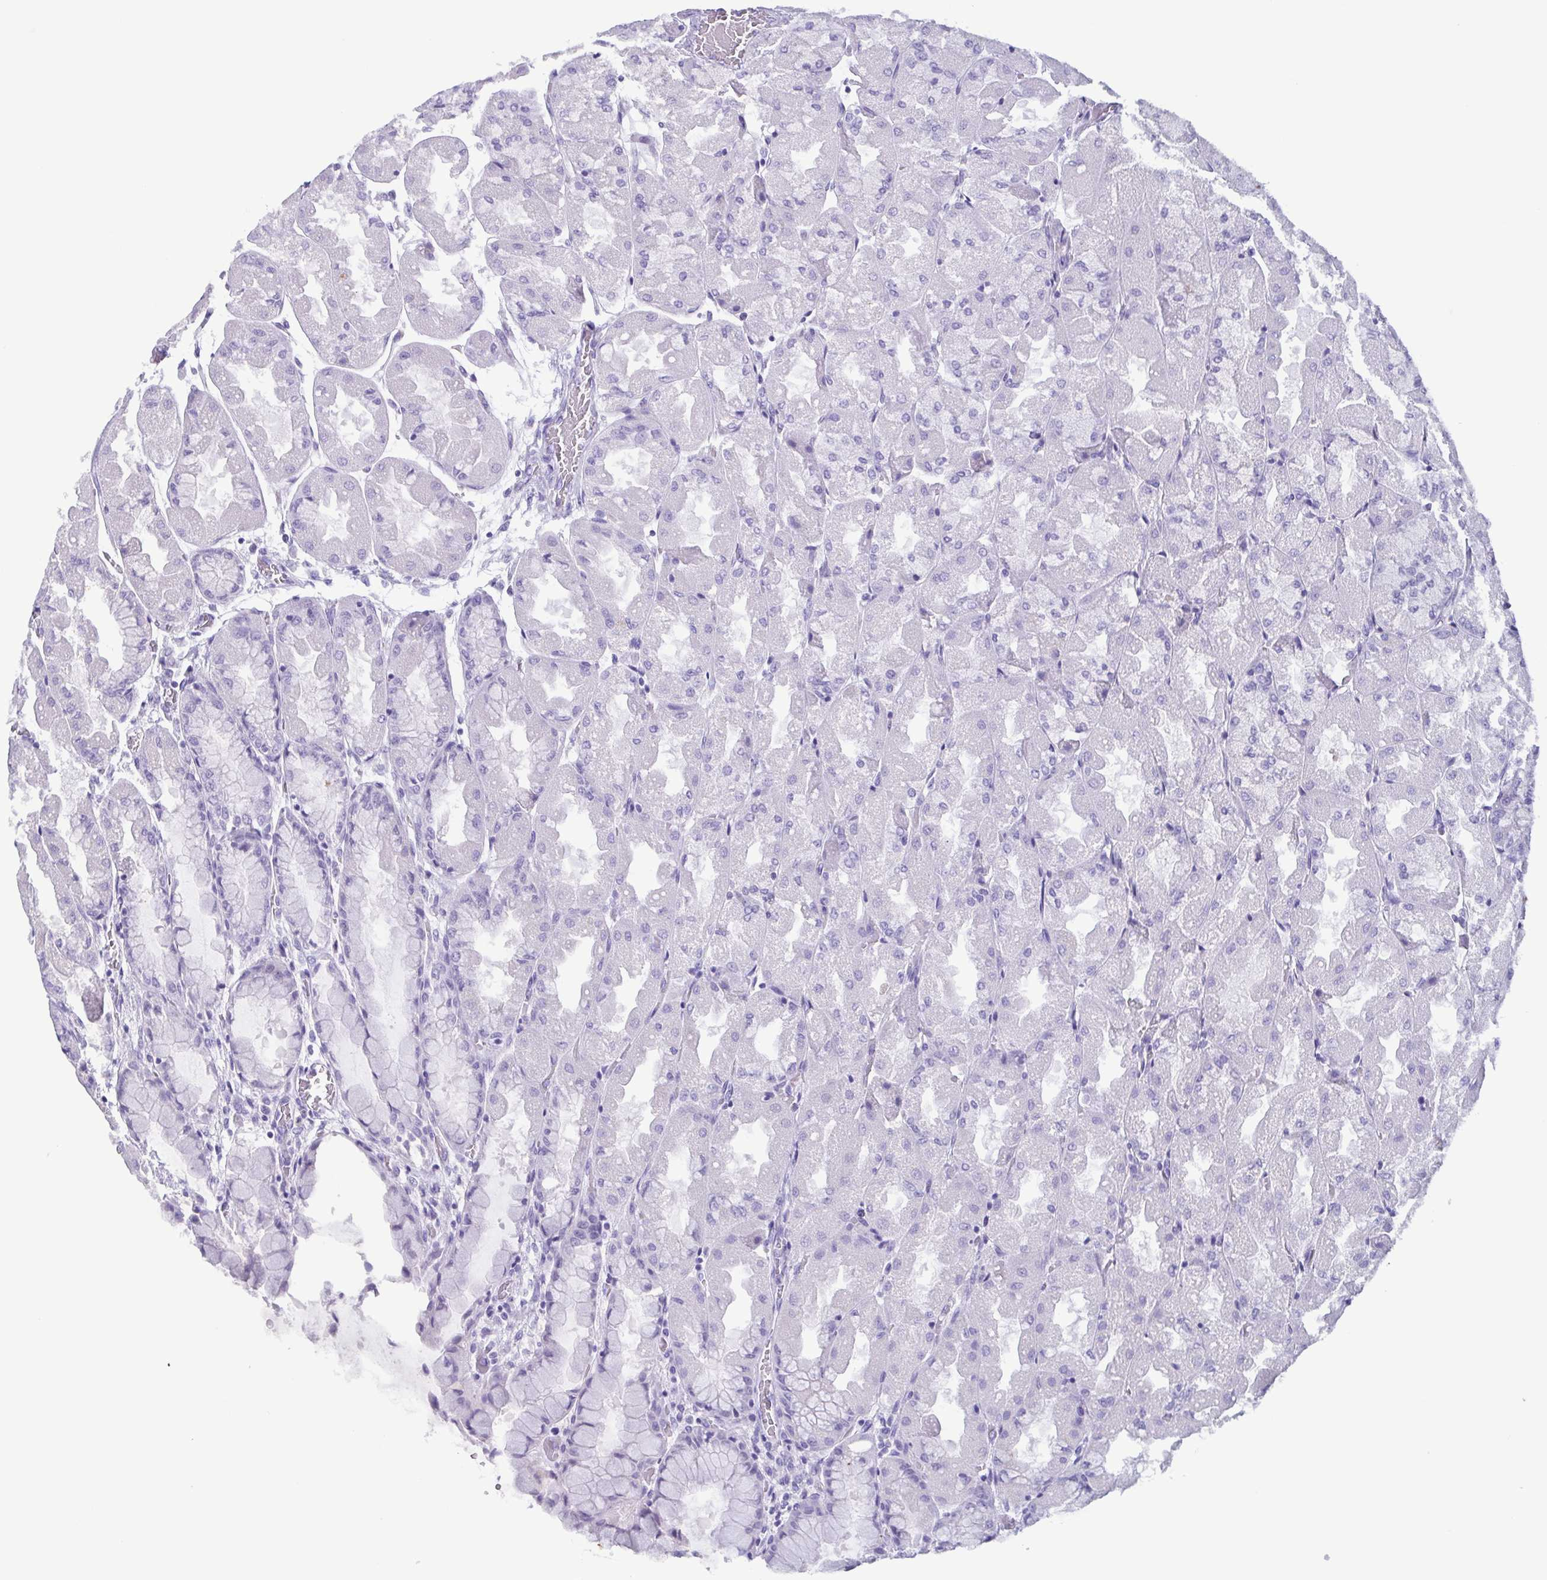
{"staining": {"intensity": "negative", "quantity": "none", "location": "none"}, "tissue": "stomach", "cell_type": "Glandular cells", "image_type": "normal", "snomed": [{"axis": "morphology", "description": "Normal tissue, NOS"}, {"axis": "topography", "description": "Stomach"}], "caption": "Photomicrograph shows no protein expression in glandular cells of benign stomach.", "gene": "LTF", "patient": {"sex": "female", "age": 61}}